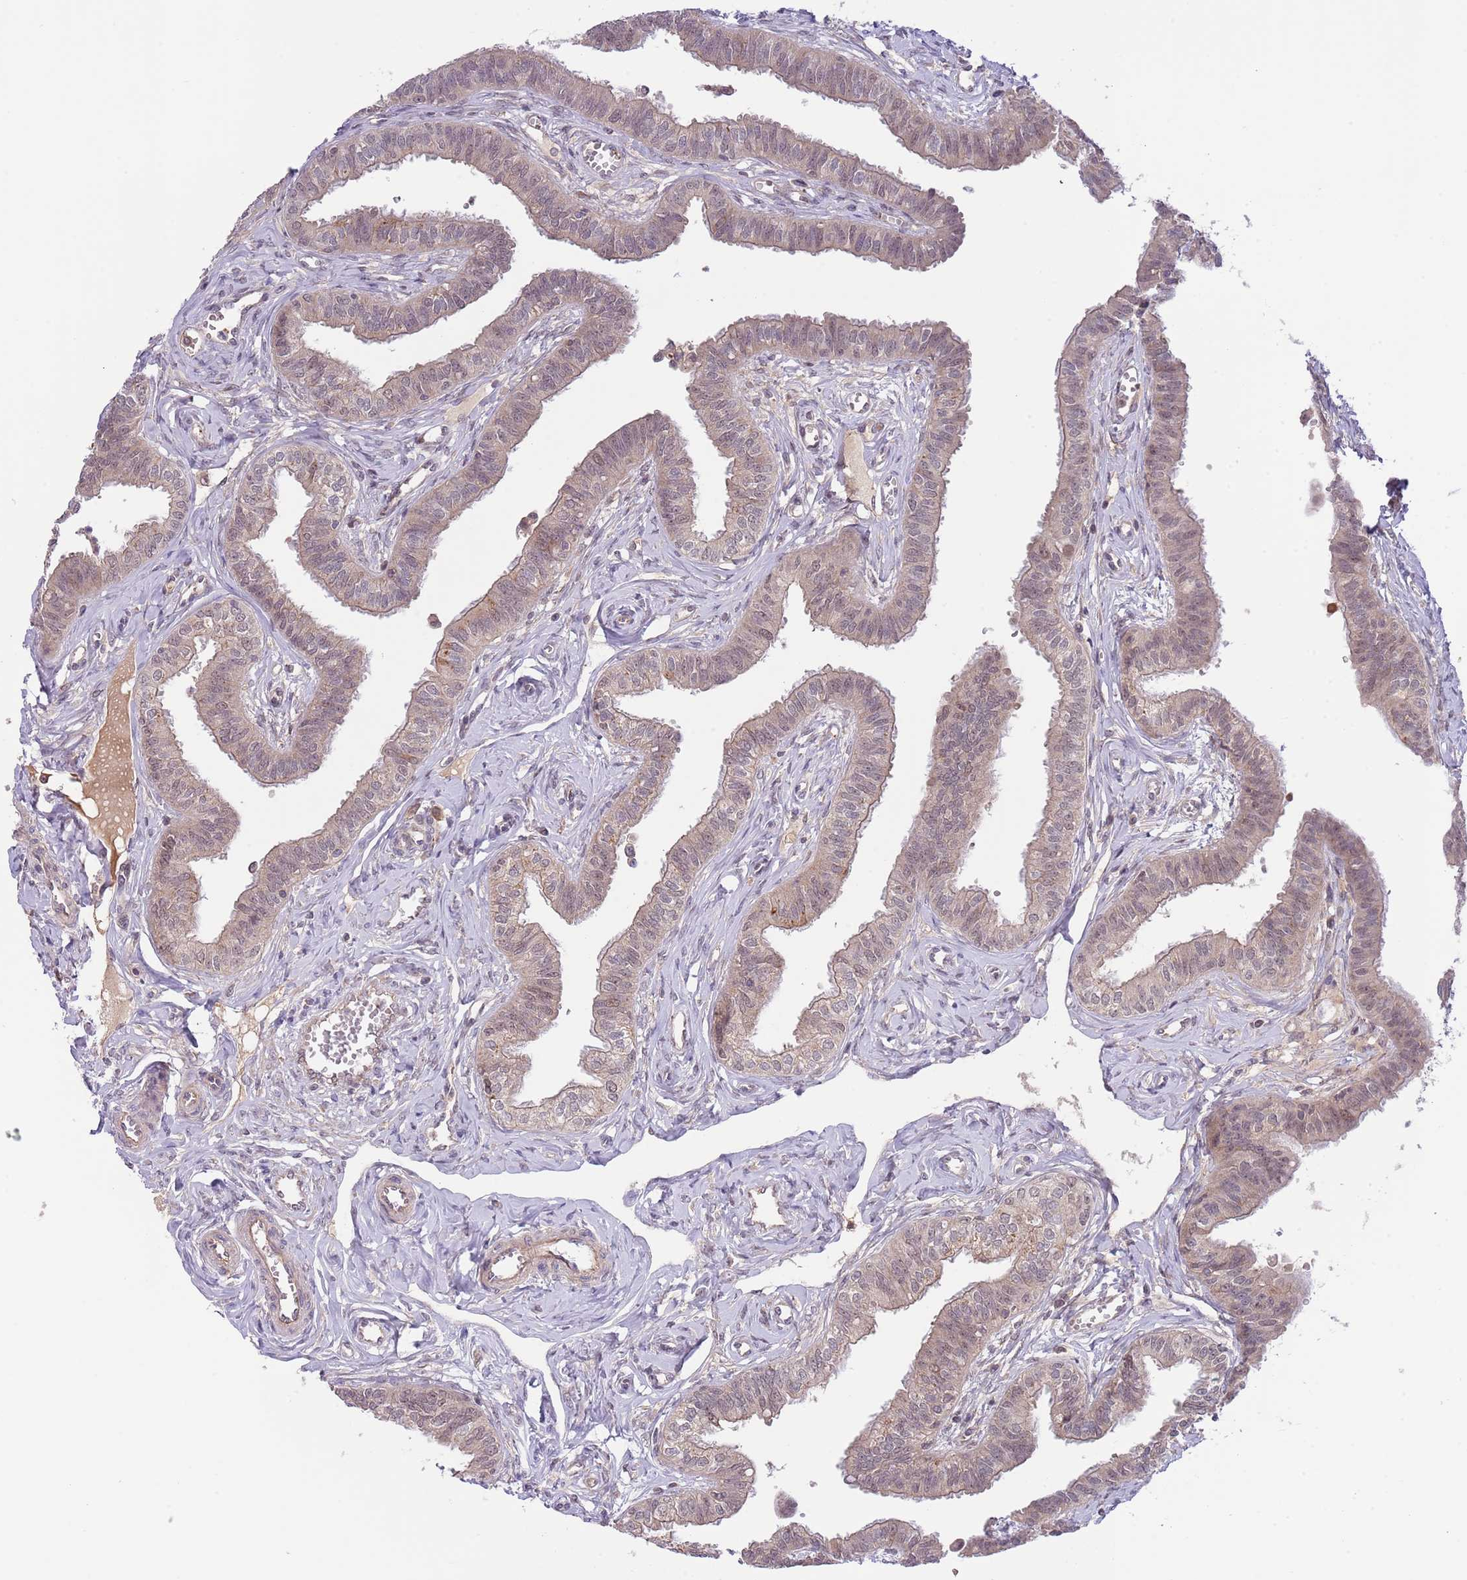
{"staining": {"intensity": "weak", "quantity": "25%-75%", "location": "cytoplasmic/membranous"}, "tissue": "fallopian tube", "cell_type": "Glandular cells", "image_type": "normal", "snomed": [{"axis": "morphology", "description": "Normal tissue, NOS"}, {"axis": "morphology", "description": "Carcinoma, NOS"}, {"axis": "topography", "description": "Fallopian tube"}, {"axis": "topography", "description": "Ovary"}], "caption": "Fallopian tube stained with DAB (3,3'-diaminobenzidine) immunohistochemistry exhibits low levels of weak cytoplasmic/membranous staining in approximately 25%-75% of glandular cells.", "gene": "PRR16", "patient": {"sex": "female", "age": 59}}